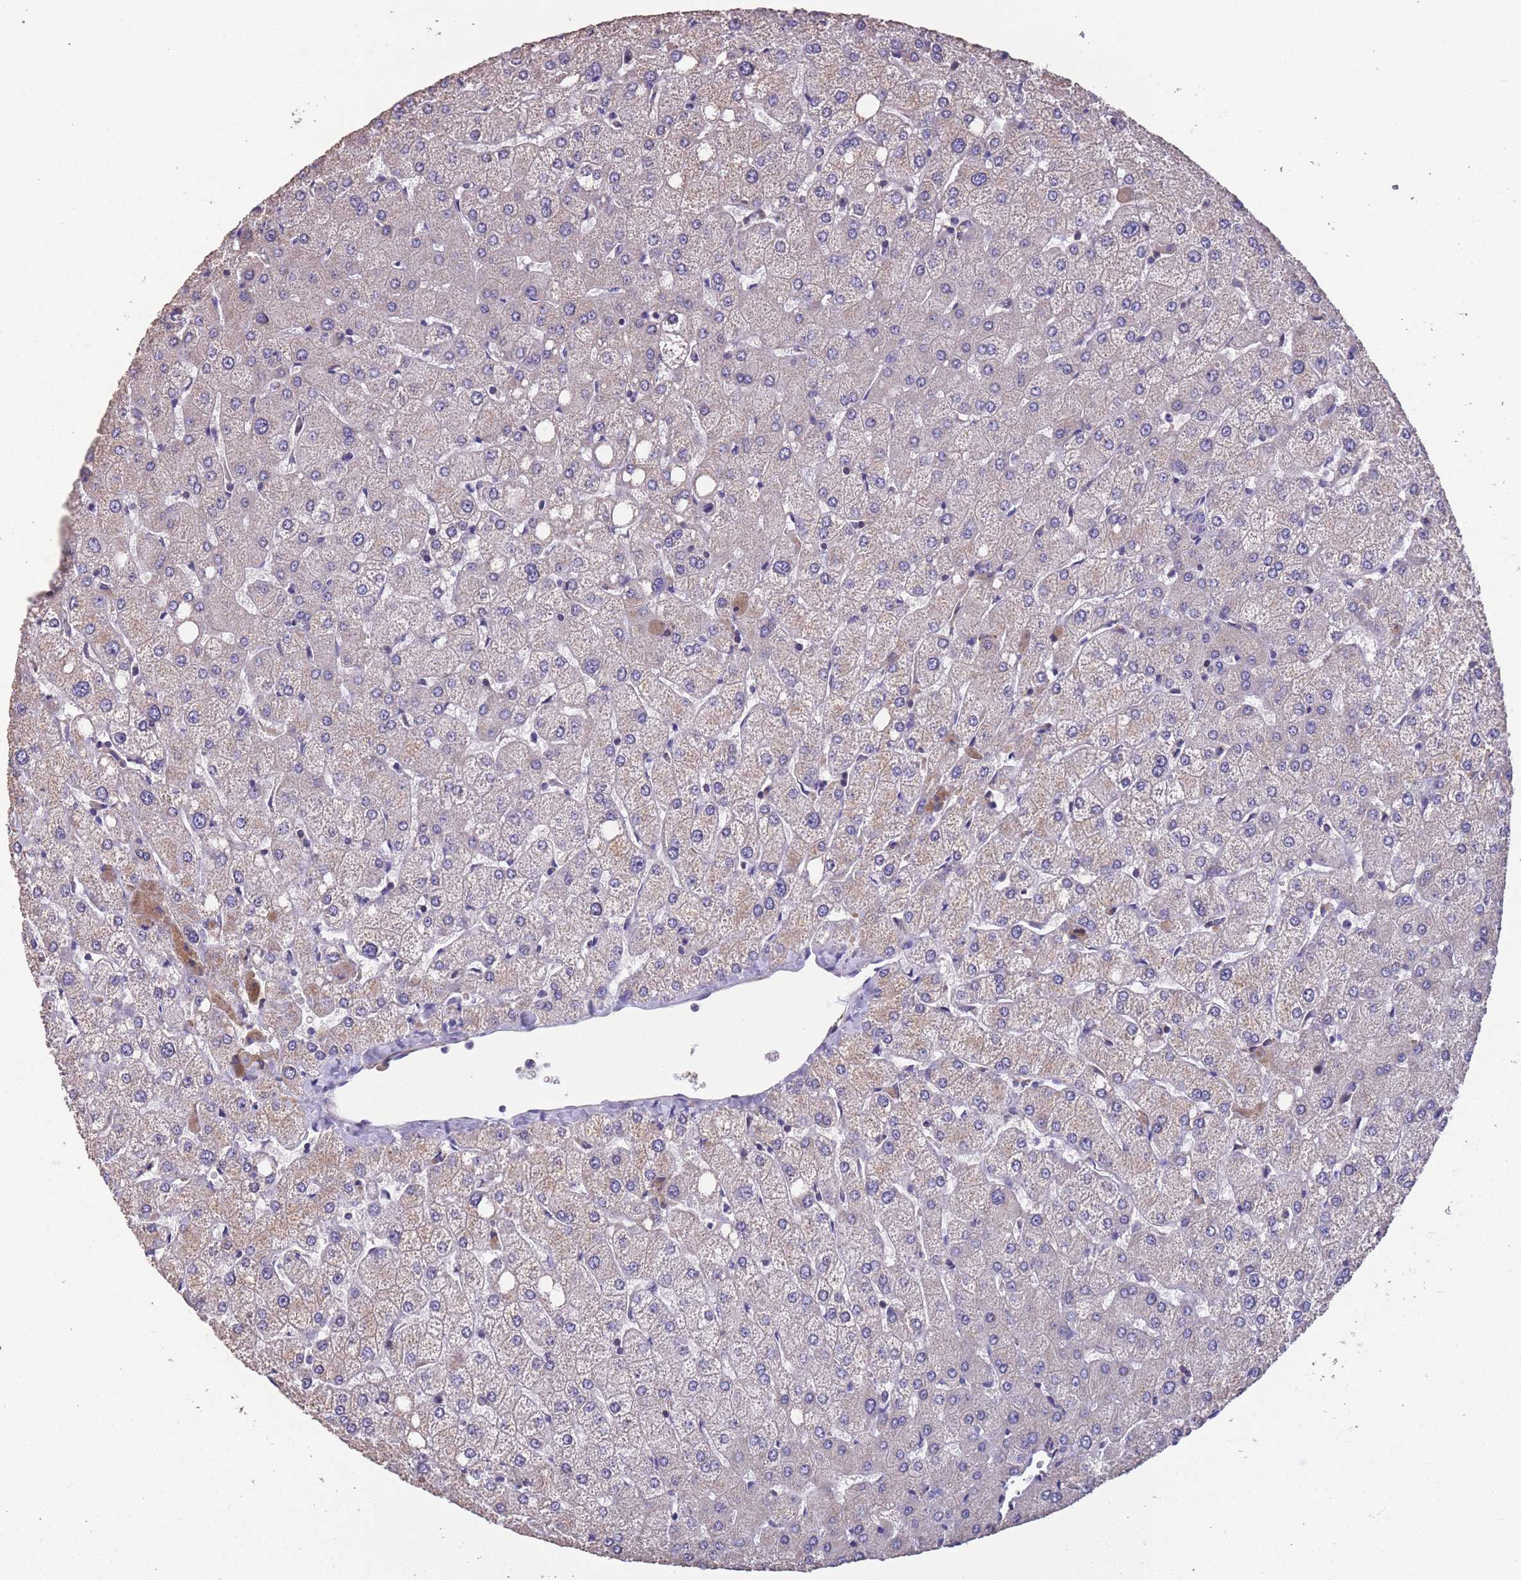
{"staining": {"intensity": "negative", "quantity": "none", "location": "none"}, "tissue": "liver", "cell_type": "Cholangiocytes", "image_type": "normal", "snomed": [{"axis": "morphology", "description": "Normal tissue, NOS"}, {"axis": "topography", "description": "Liver"}], "caption": "This is an immunohistochemistry (IHC) image of benign human liver. There is no positivity in cholangiocytes.", "gene": "TOMM40L", "patient": {"sex": "female", "age": 54}}